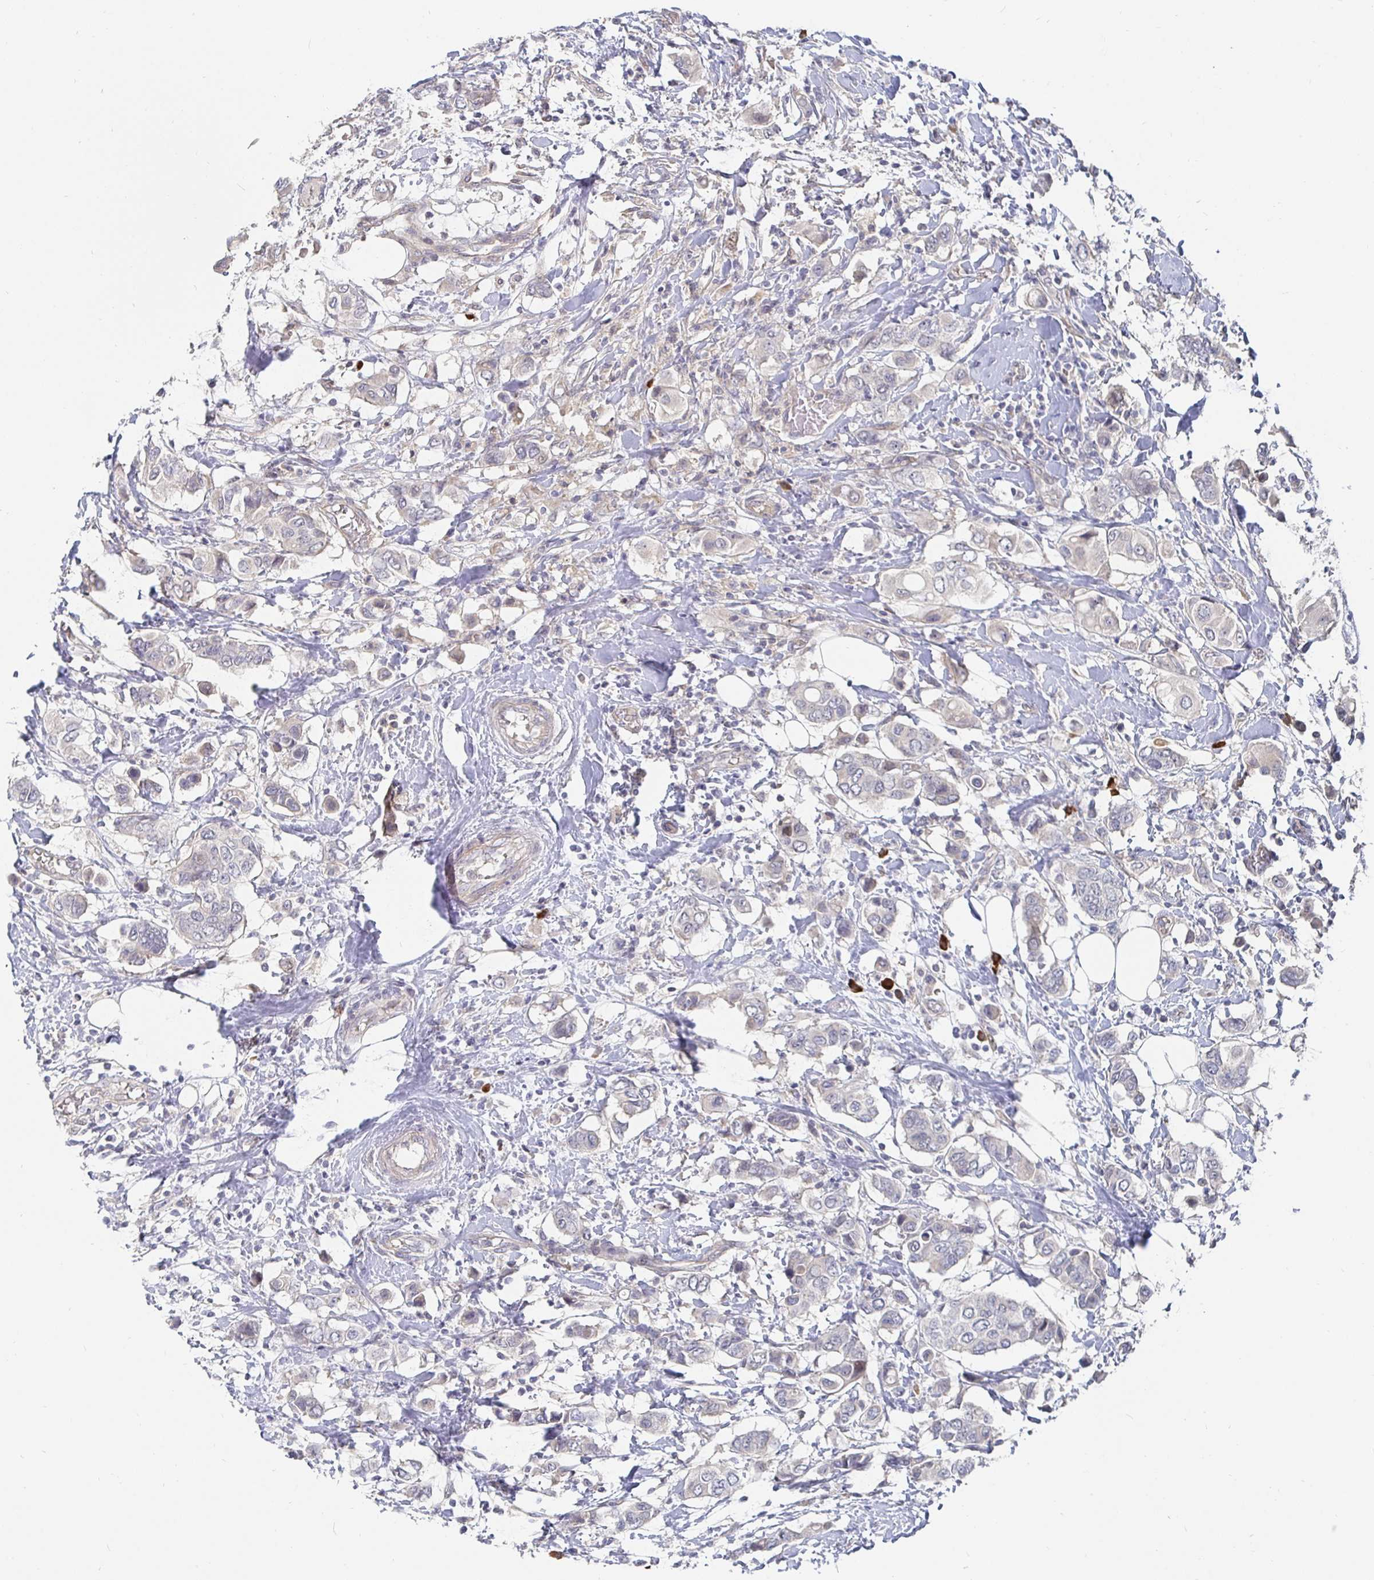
{"staining": {"intensity": "negative", "quantity": "none", "location": "none"}, "tissue": "breast cancer", "cell_type": "Tumor cells", "image_type": "cancer", "snomed": [{"axis": "morphology", "description": "Lobular carcinoma"}, {"axis": "topography", "description": "Breast"}], "caption": "This is an immunohistochemistry image of human lobular carcinoma (breast). There is no expression in tumor cells.", "gene": "MEIS1", "patient": {"sex": "female", "age": 51}}